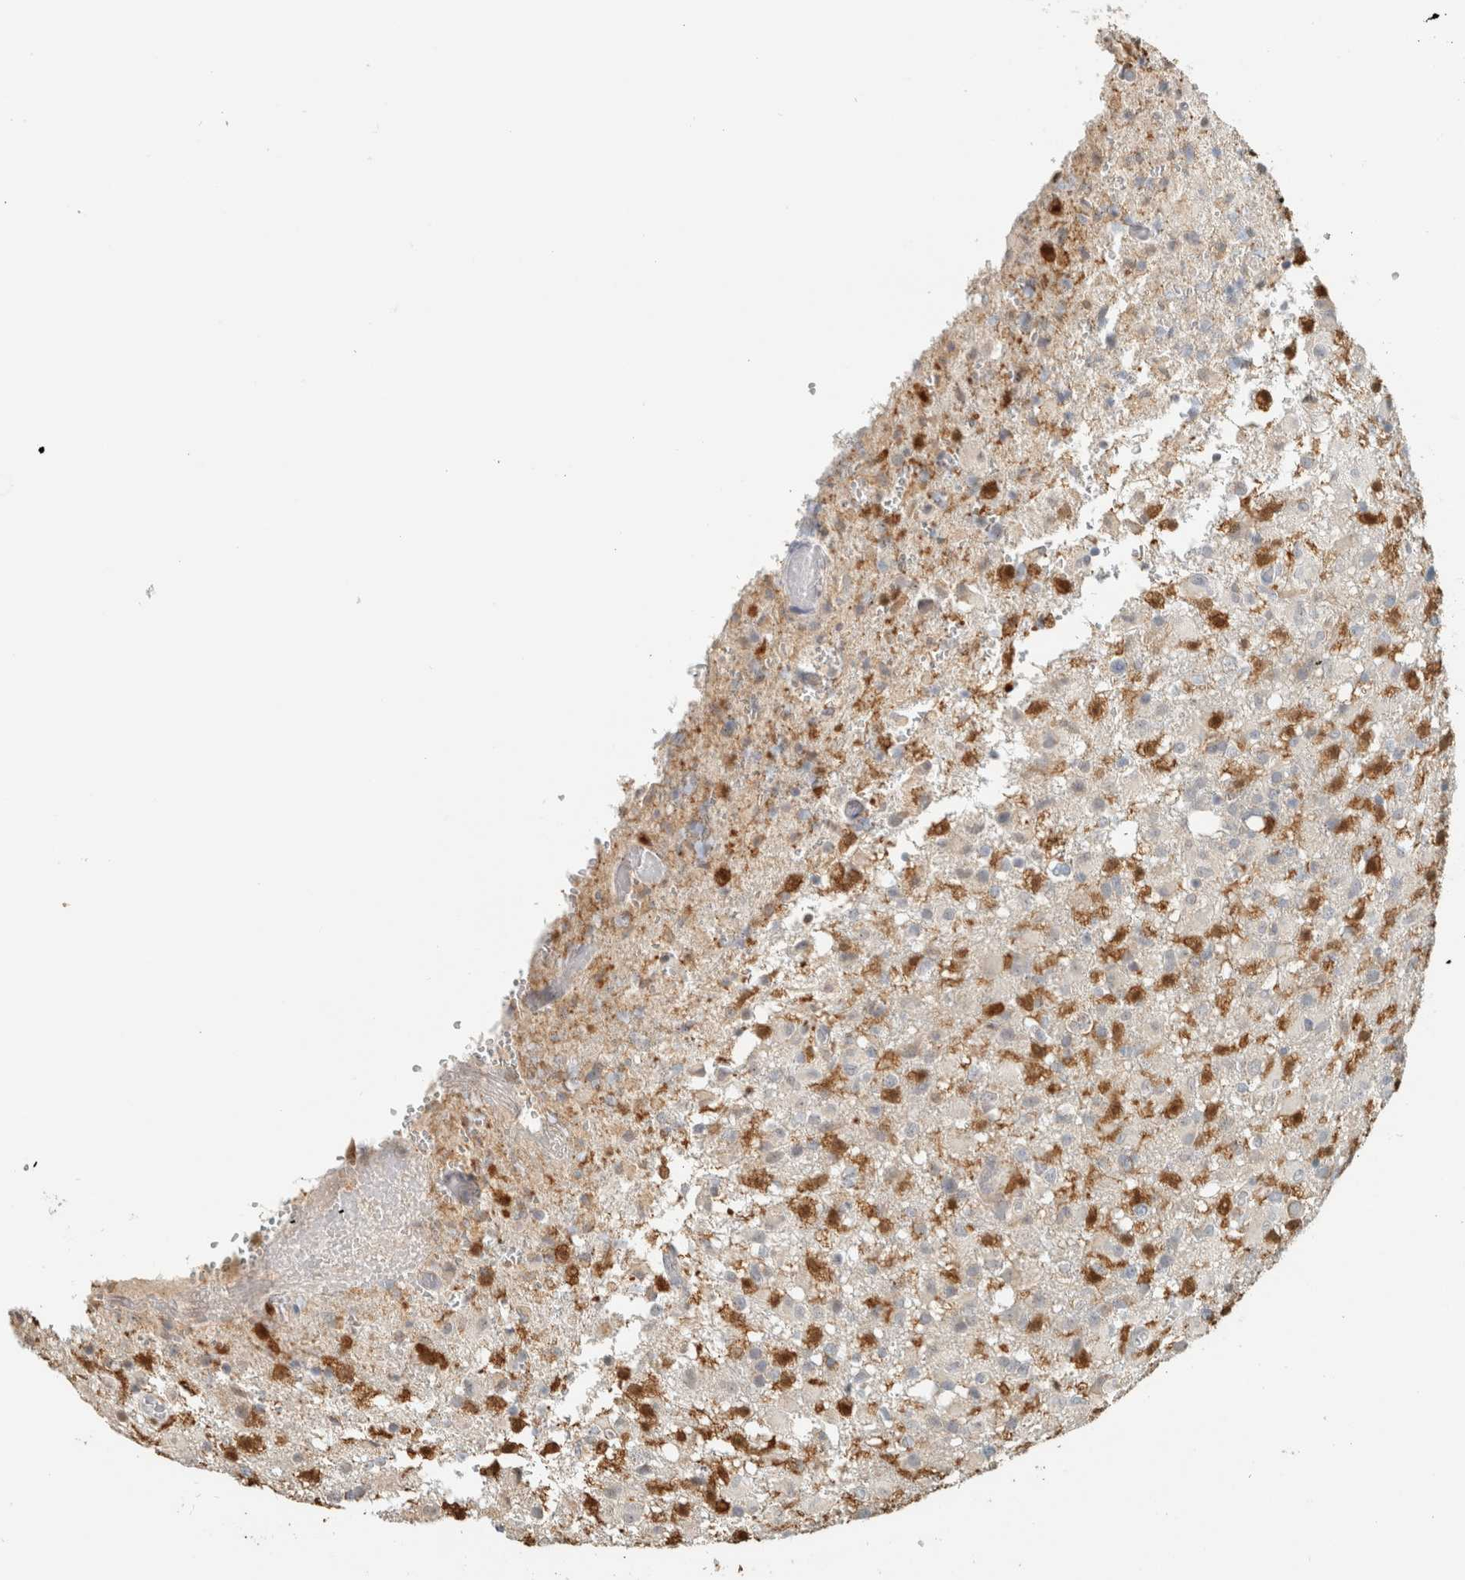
{"staining": {"intensity": "moderate", "quantity": "25%-75%", "location": "cytoplasmic/membranous"}, "tissue": "glioma", "cell_type": "Tumor cells", "image_type": "cancer", "snomed": [{"axis": "morphology", "description": "Glioma, malignant, High grade"}, {"axis": "topography", "description": "Brain"}], "caption": "Brown immunohistochemical staining in glioma shows moderate cytoplasmic/membranous expression in approximately 25%-75% of tumor cells.", "gene": "CAPG", "patient": {"sex": "female", "age": 57}}